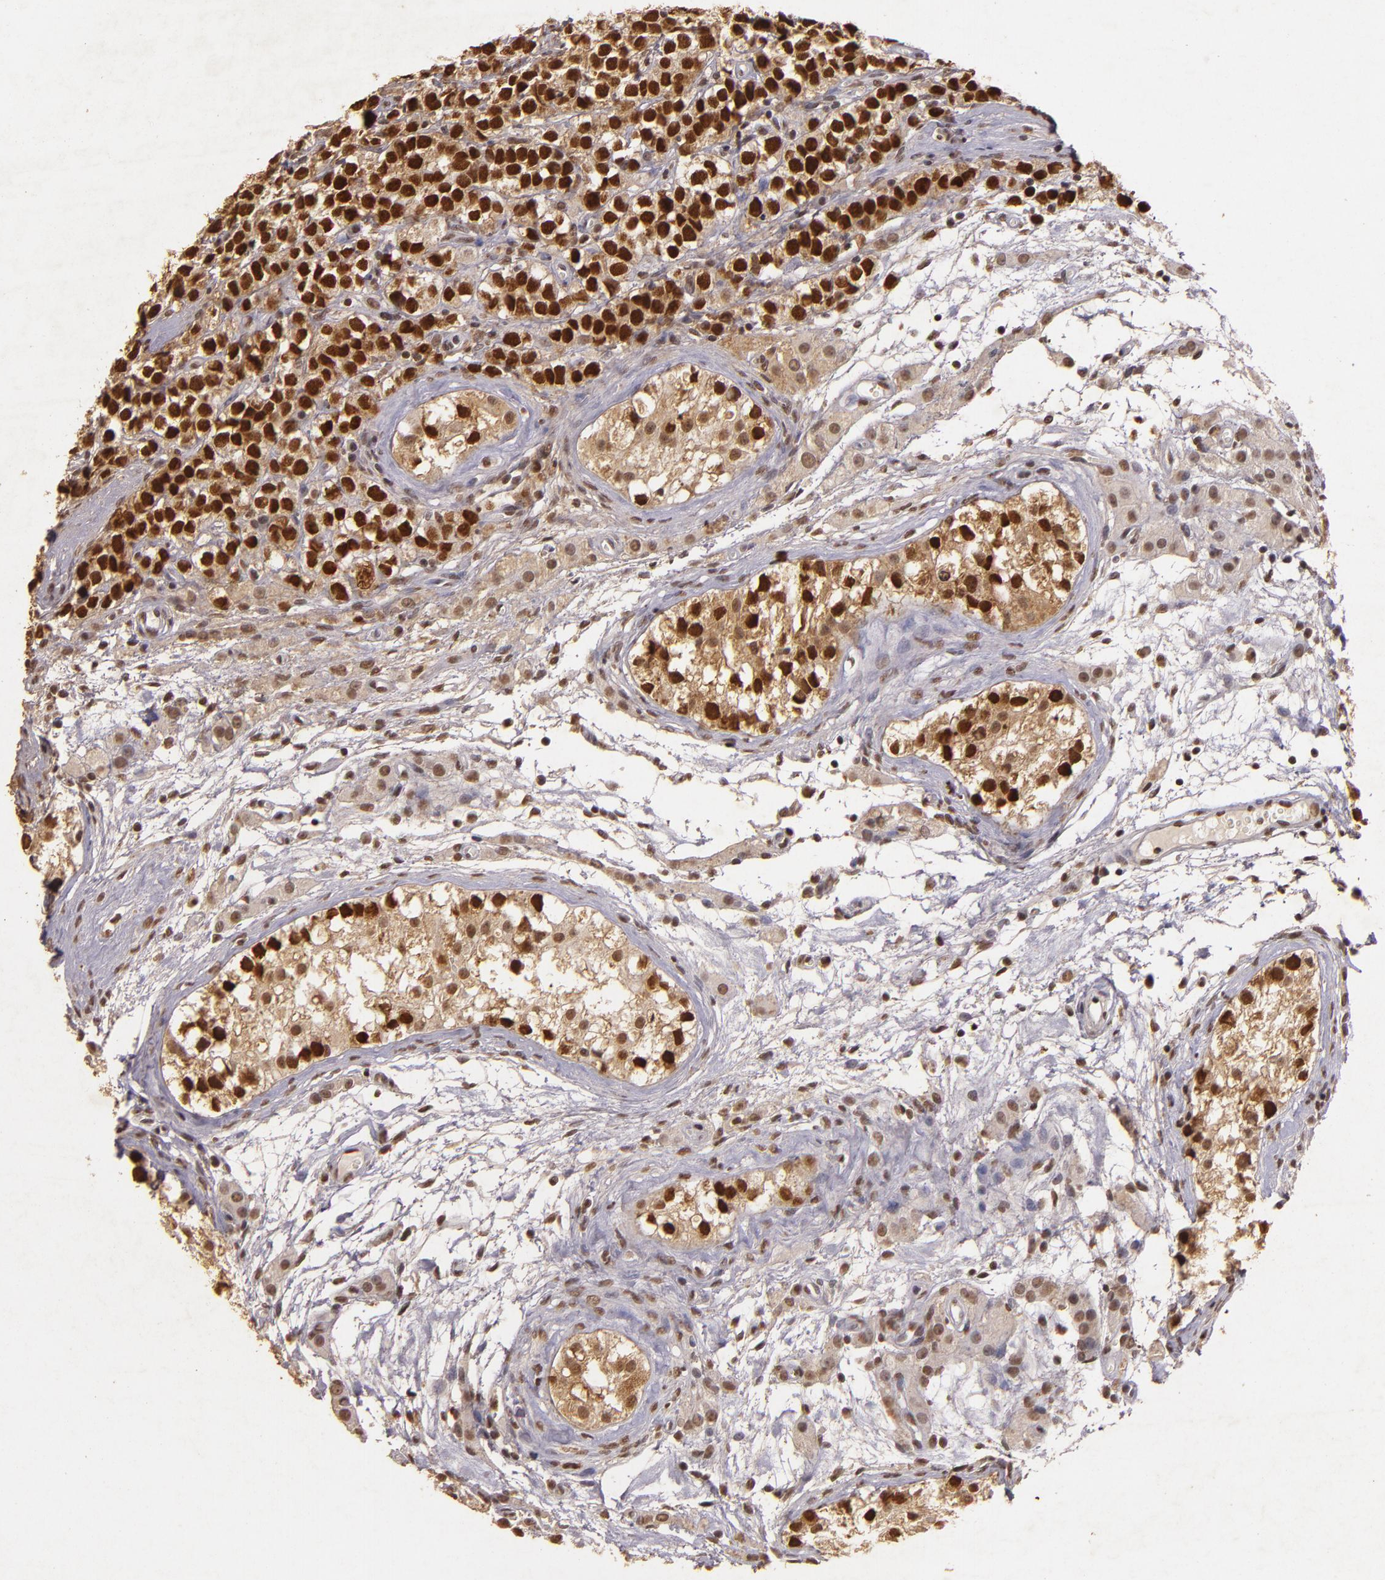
{"staining": {"intensity": "strong", "quantity": ">75%", "location": "nuclear"}, "tissue": "testis cancer", "cell_type": "Tumor cells", "image_type": "cancer", "snomed": [{"axis": "morphology", "description": "Seminoma, NOS"}, {"axis": "topography", "description": "Testis"}], "caption": "IHC image of neoplastic tissue: testis cancer stained using immunohistochemistry reveals high levels of strong protein expression localized specifically in the nuclear of tumor cells, appearing as a nuclear brown color.", "gene": "CBX3", "patient": {"sex": "male", "age": 25}}